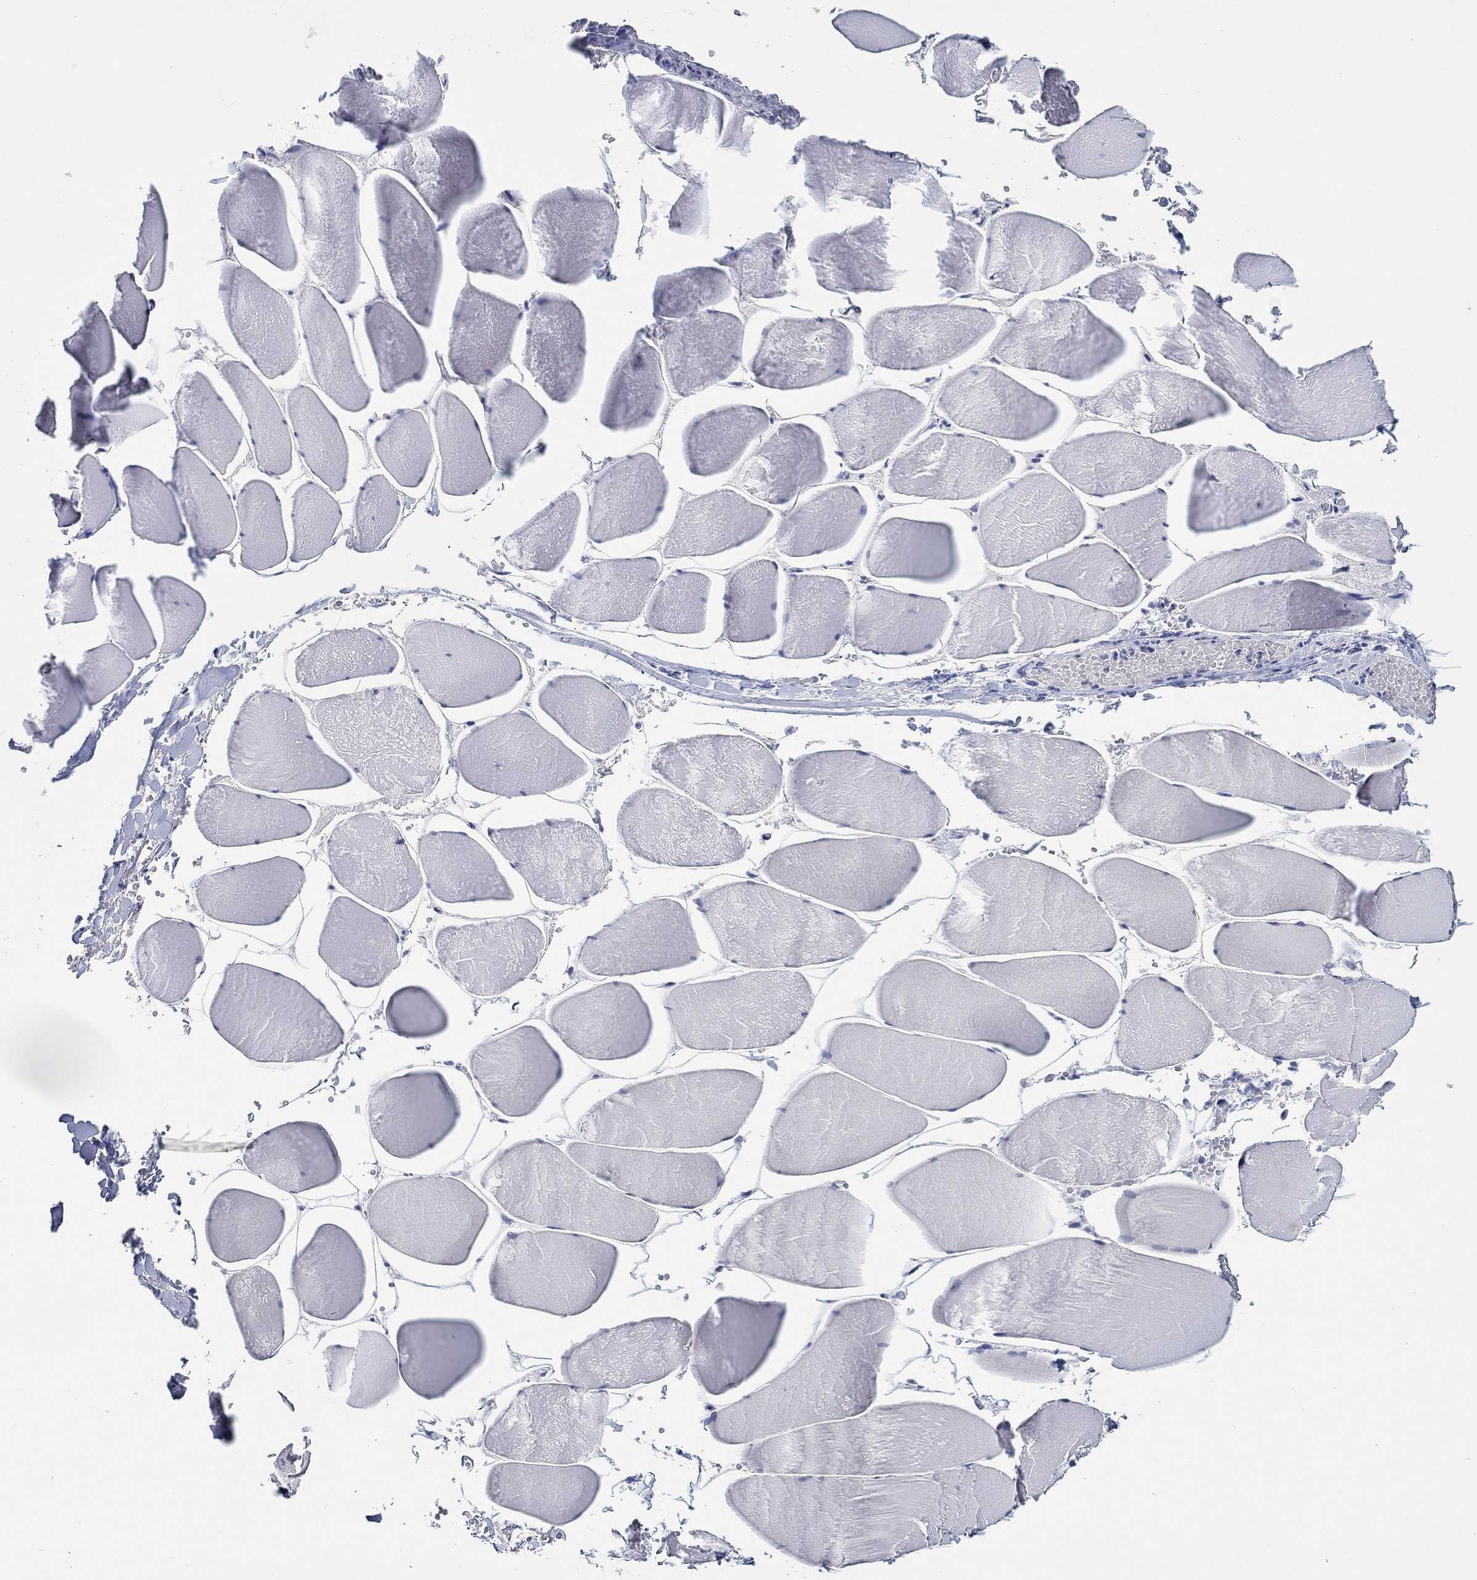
{"staining": {"intensity": "negative", "quantity": "none", "location": "none"}, "tissue": "skeletal muscle", "cell_type": "Myocytes", "image_type": "normal", "snomed": [{"axis": "morphology", "description": "Normal tissue, NOS"}, {"axis": "morphology", "description": "Malignant melanoma, Metastatic site"}, {"axis": "topography", "description": "Skeletal muscle"}], "caption": "A photomicrograph of human skeletal muscle is negative for staining in myocytes. Nuclei are stained in blue.", "gene": "POU5F1", "patient": {"sex": "male", "age": 50}}